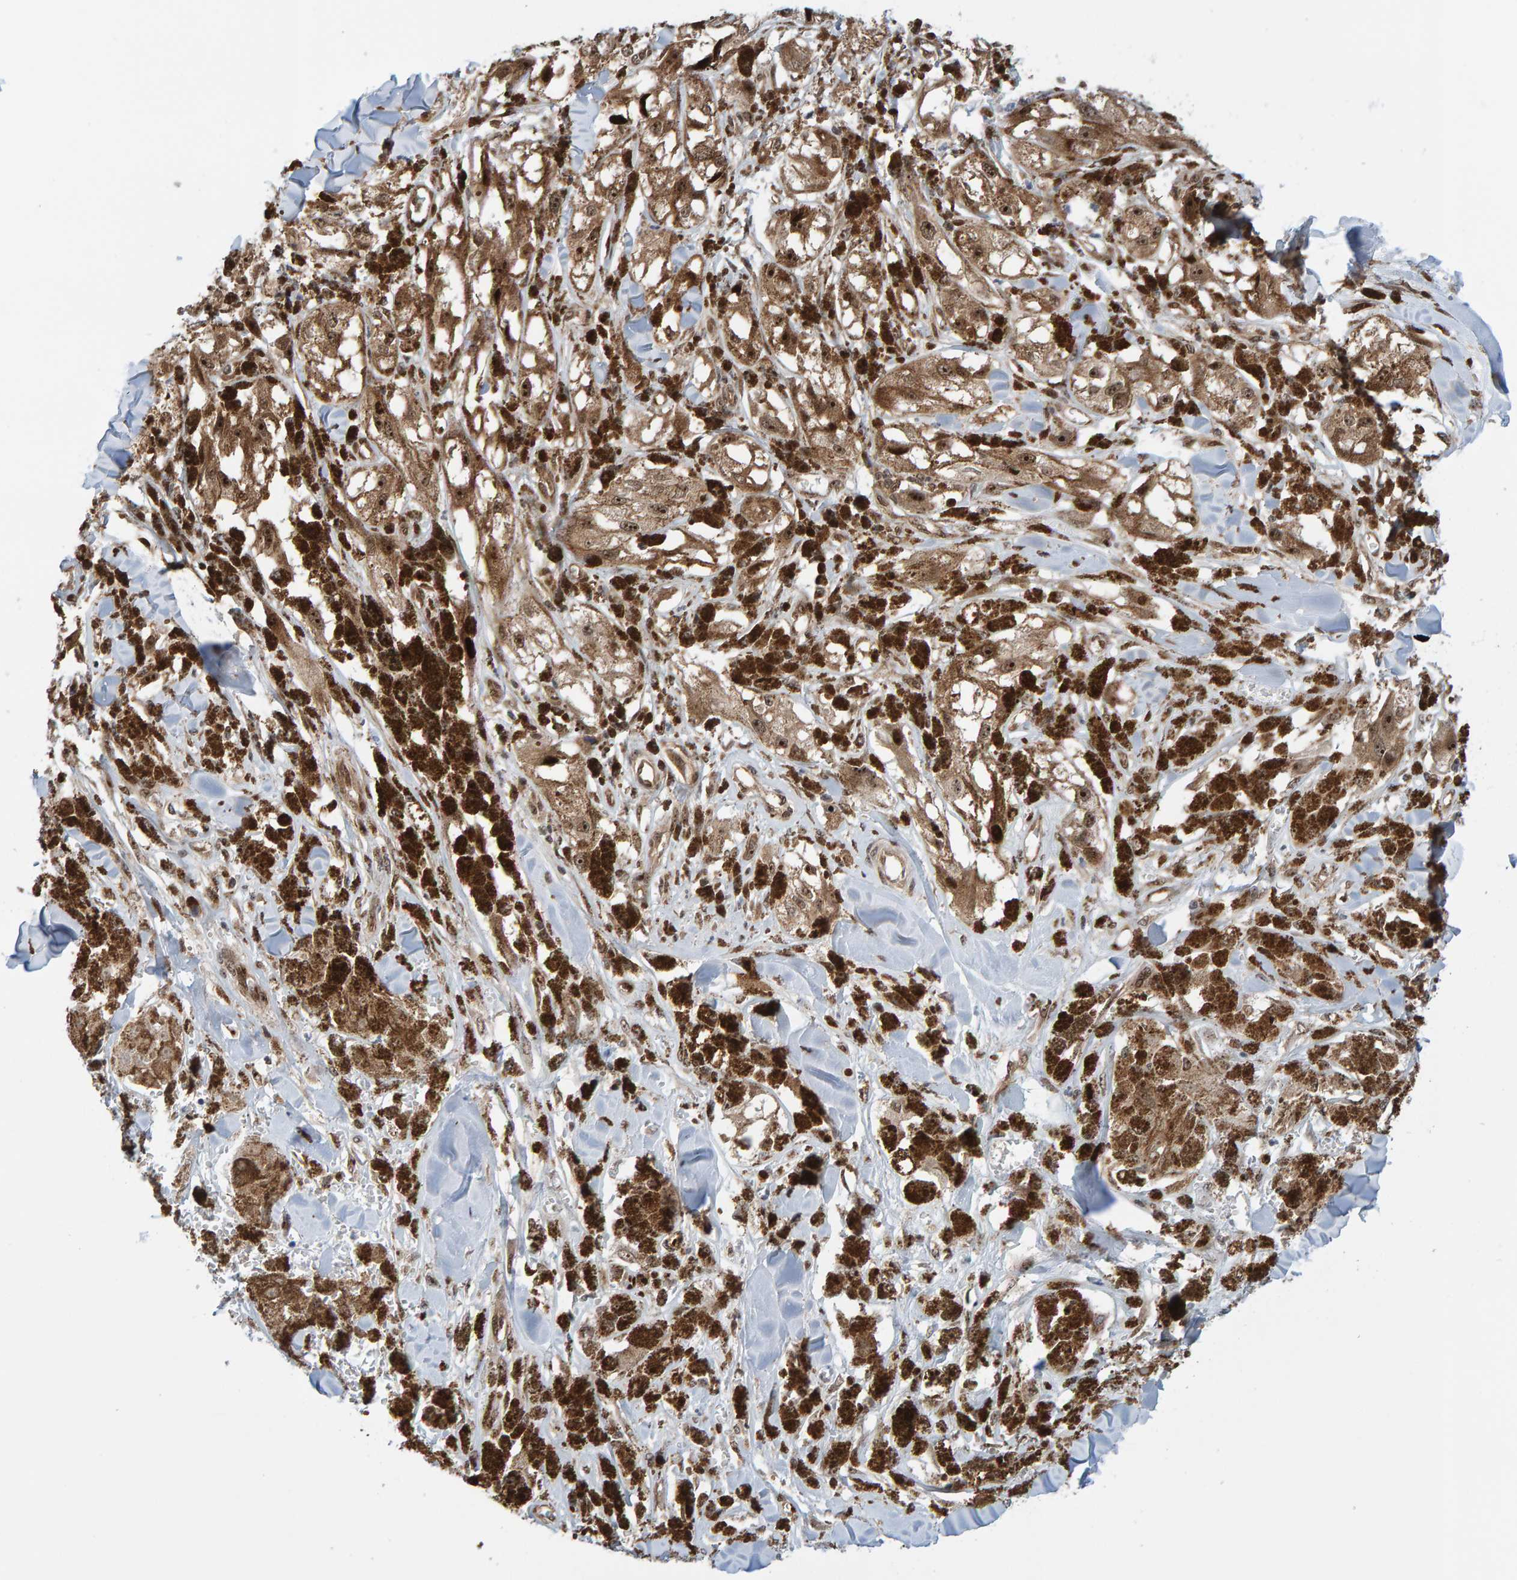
{"staining": {"intensity": "moderate", "quantity": ">75%", "location": "cytoplasmic/membranous,nuclear"}, "tissue": "melanoma", "cell_type": "Tumor cells", "image_type": "cancer", "snomed": [{"axis": "morphology", "description": "Malignant melanoma, NOS"}, {"axis": "topography", "description": "Skin"}], "caption": "Protein expression analysis of melanoma shows moderate cytoplasmic/membranous and nuclear expression in approximately >75% of tumor cells.", "gene": "ZNF366", "patient": {"sex": "male", "age": 88}}